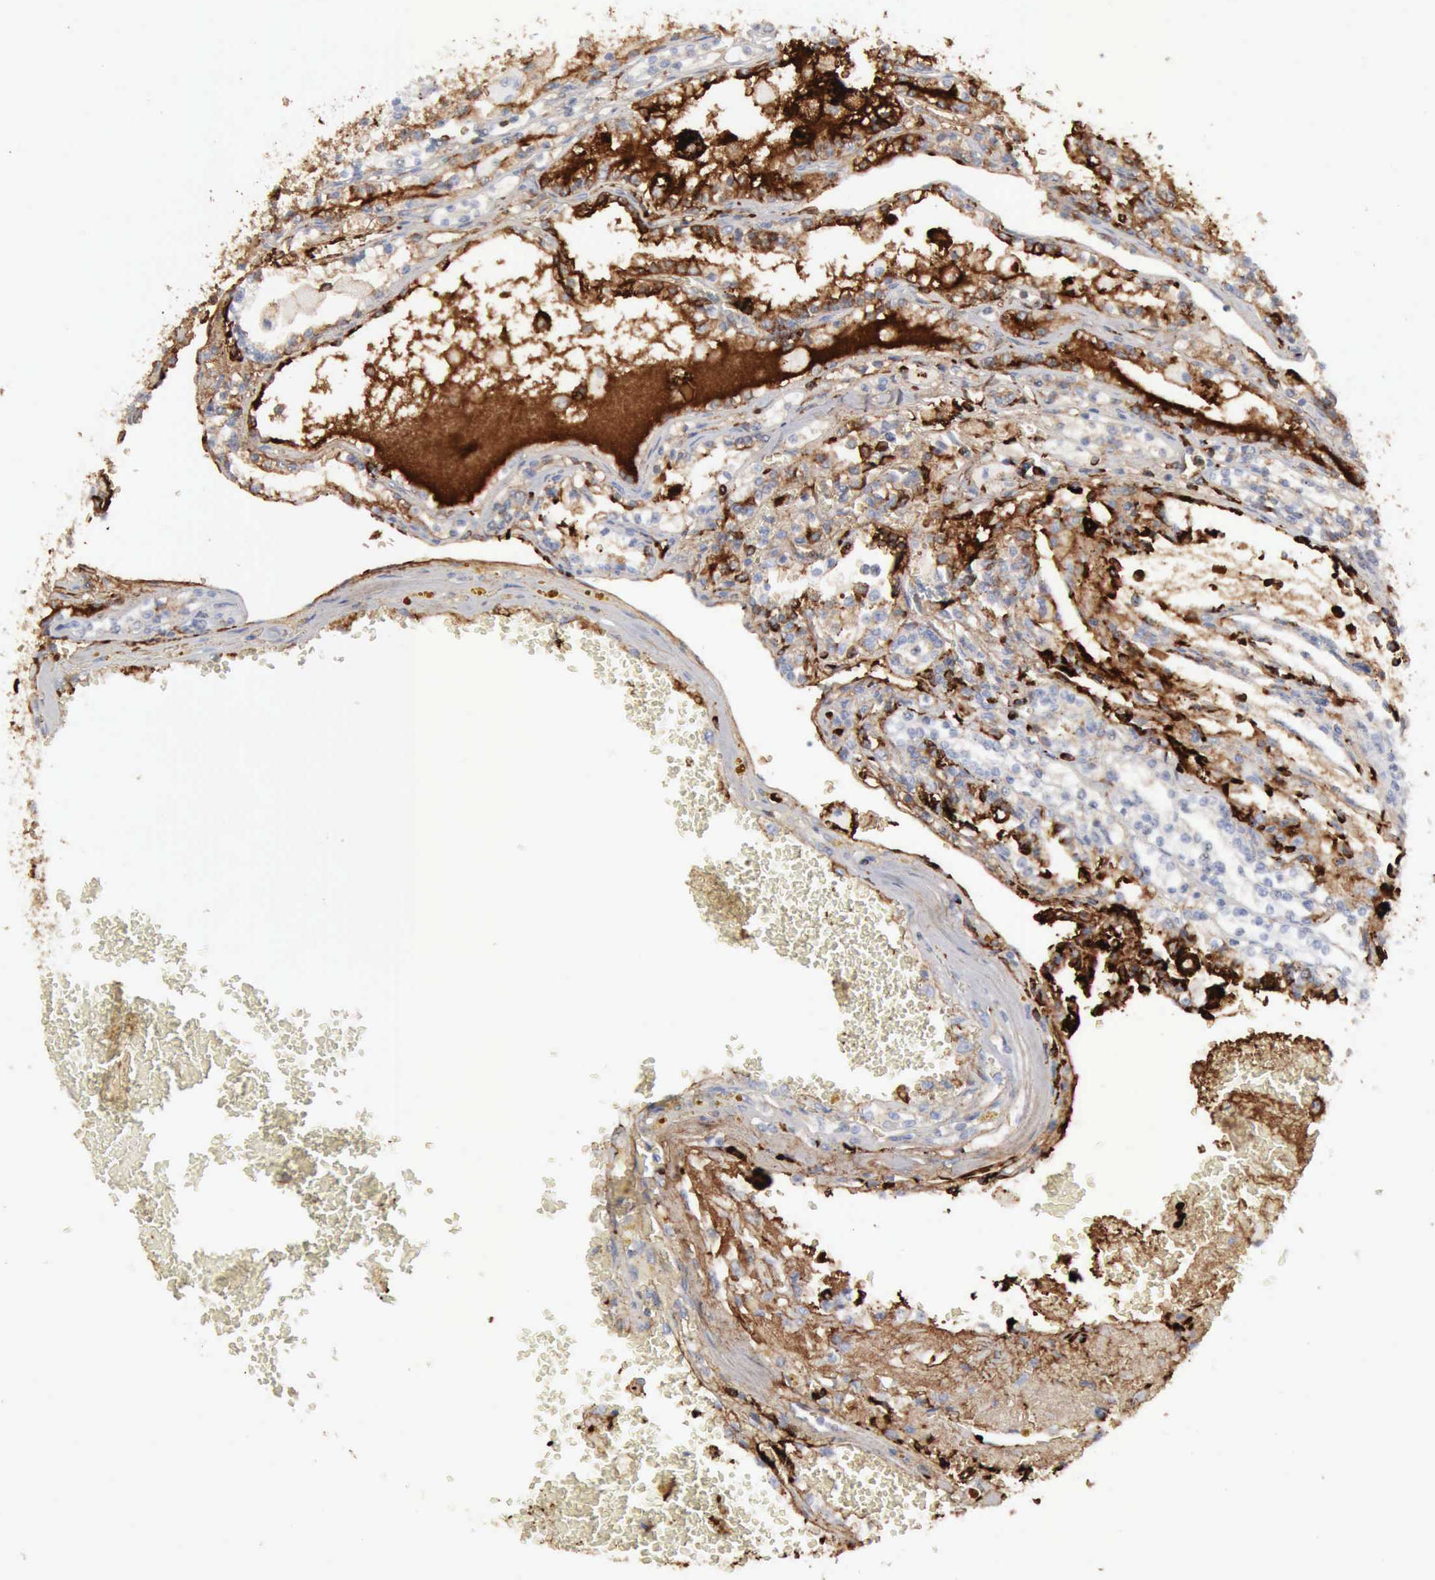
{"staining": {"intensity": "strong", "quantity": "<25%", "location": "cytoplasmic/membranous"}, "tissue": "renal cancer", "cell_type": "Tumor cells", "image_type": "cancer", "snomed": [{"axis": "morphology", "description": "Adenocarcinoma, NOS"}, {"axis": "topography", "description": "Kidney"}], "caption": "Human adenocarcinoma (renal) stained for a protein (brown) displays strong cytoplasmic/membranous positive expression in approximately <25% of tumor cells.", "gene": "C4BPA", "patient": {"sex": "female", "age": 56}}